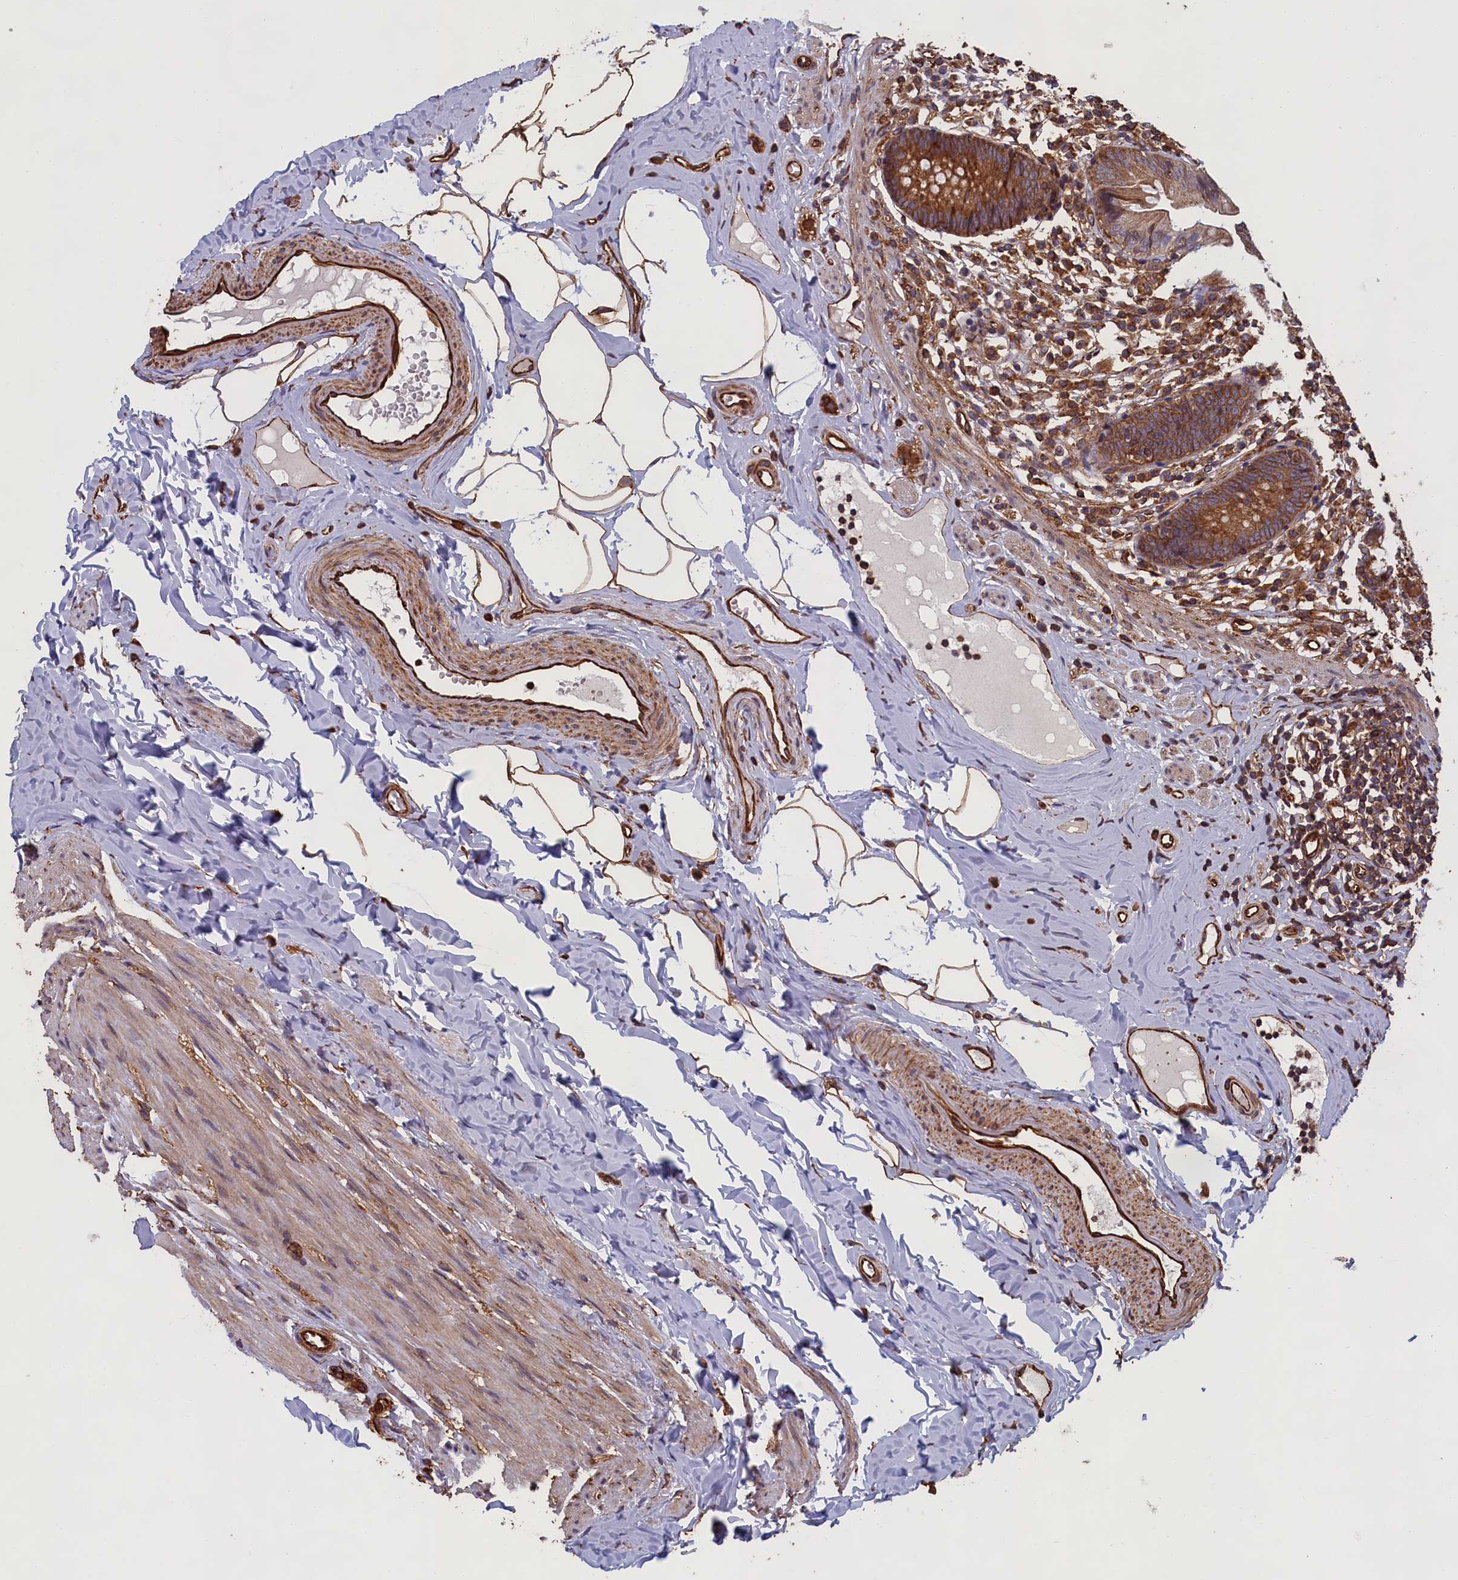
{"staining": {"intensity": "strong", "quantity": ">75%", "location": "cytoplasmic/membranous"}, "tissue": "appendix", "cell_type": "Glandular cells", "image_type": "normal", "snomed": [{"axis": "morphology", "description": "Normal tissue, NOS"}, {"axis": "topography", "description": "Appendix"}], "caption": "Protein positivity by IHC exhibits strong cytoplasmic/membranous staining in about >75% of glandular cells in benign appendix. The staining is performed using DAB brown chromogen to label protein expression. The nuclei are counter-stained blue using hematoxylin.", "gene": "CCDC124", "patient": {"sex": "male", "age": 52}}